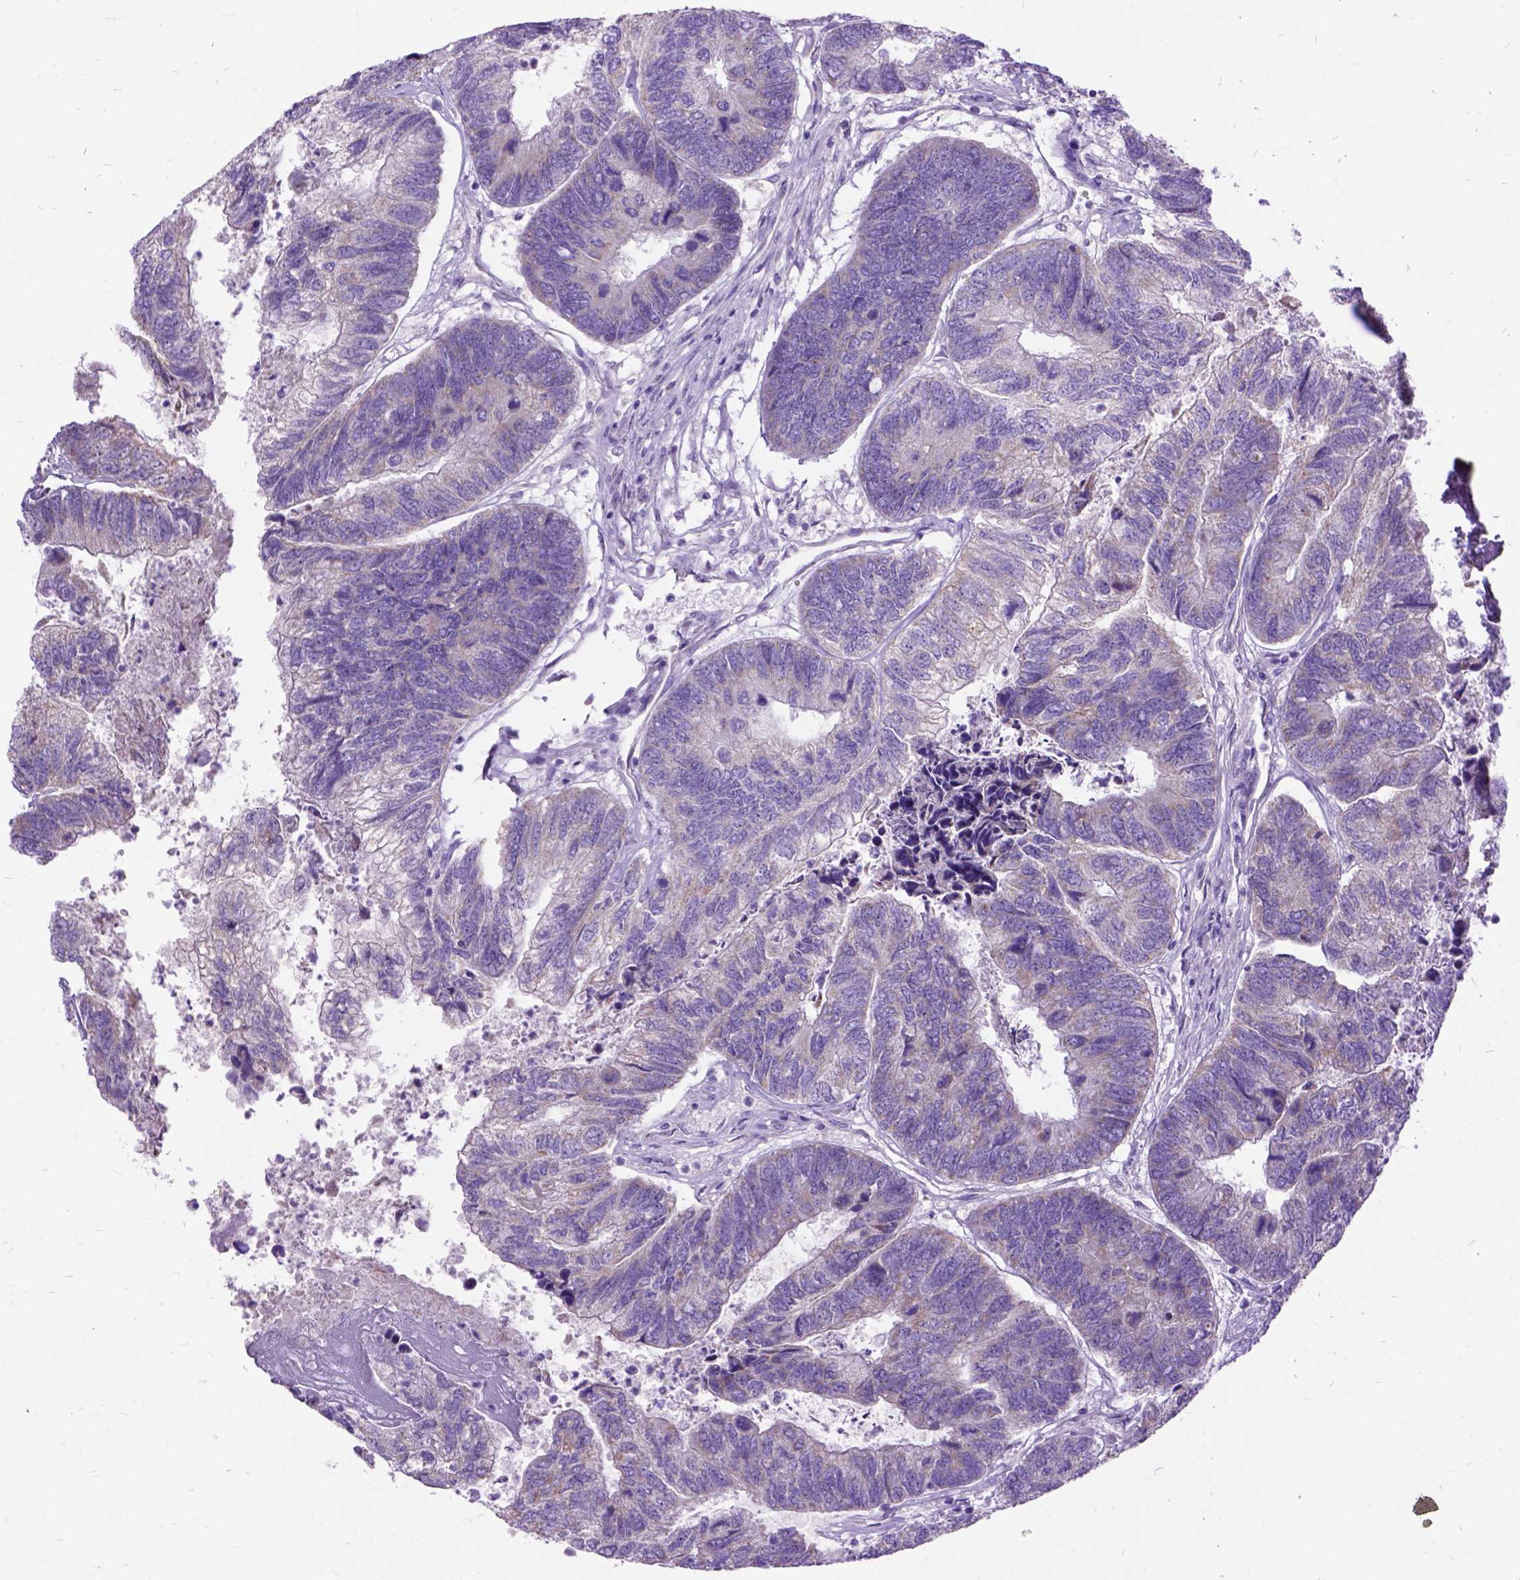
{"staining": {"intensity": "negative", "quantity": "none", "location": "none"}, "tissue": "colorectal cancer", "cell_type": "Tumor cells", "image_type": "cancer", "snomed": [{"axis": "morphology", "description": "Adenocarcinoma, NOS"}, {"axis": "topography", "description": "Colon"}], "caption": "The IHC histopathology image has no significant expression in tumor cells of colorectal cancer tissue.", "gene": "CTAG2", "patient": {"sex": "female", "age": 67}}